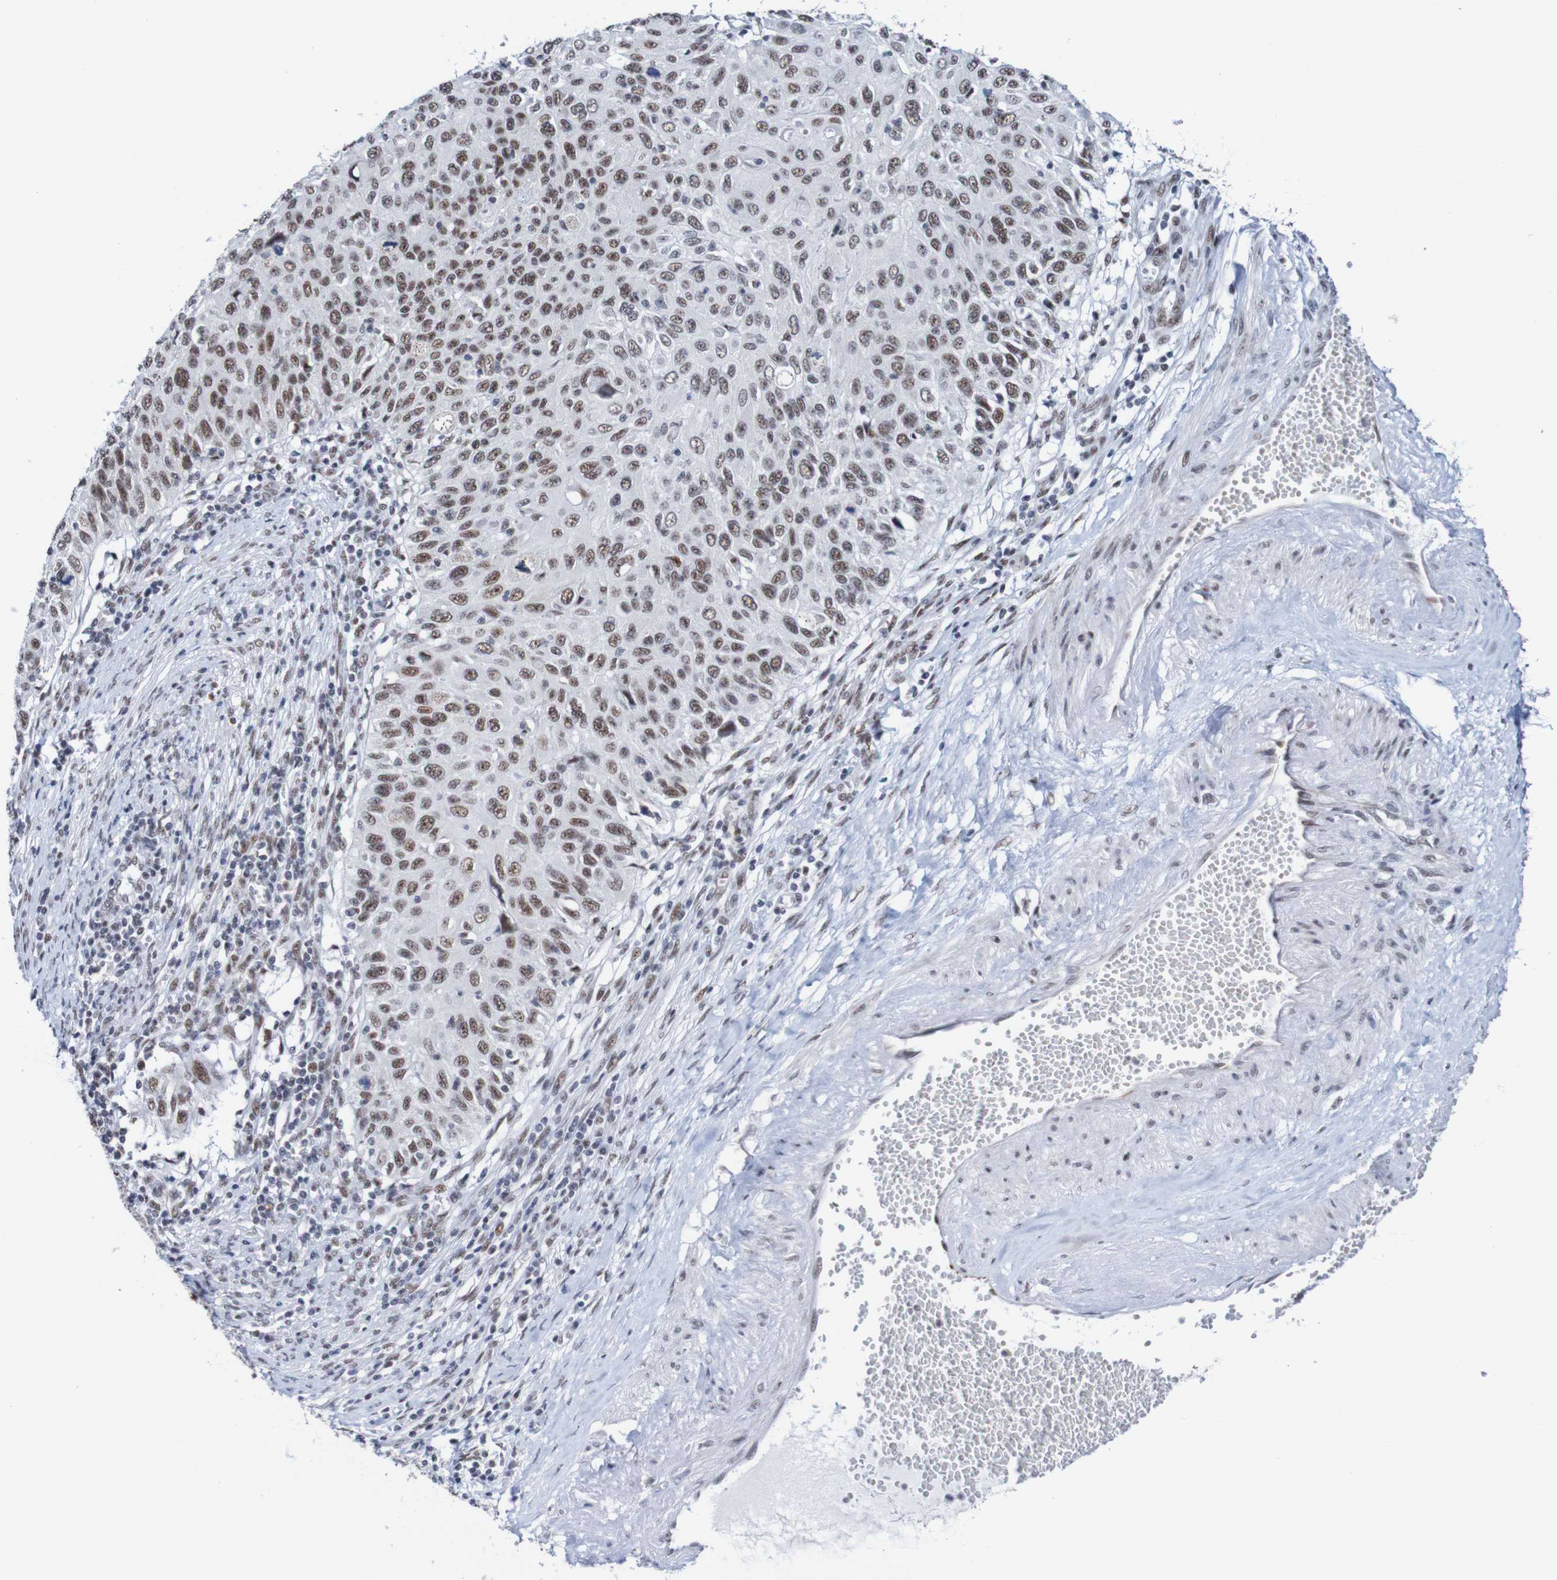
{"staining": {"intensity": "strong", "quantity": "25%-75%", "location": "nuclear"}, "tissue": "cervical cancer", "cell_type": "Tumor cells", "image_type": "cancer", "snomed": [{"axis": "morphology", "description": "Squamous cell carcinoma, NOS"}, {"axis": "topography", "description": "Cervix"}], "caption": "Immunohistochemistry (IHC) (DAB (3,3'-diaminobenzidine)) staining of cervical squamous cell carcinoma exhibits strong nuclear protein staining in approximately 25%-75% of tumor cells.", "gene": "CDC5L", "patient": {"sex": "female", "age": 70}}